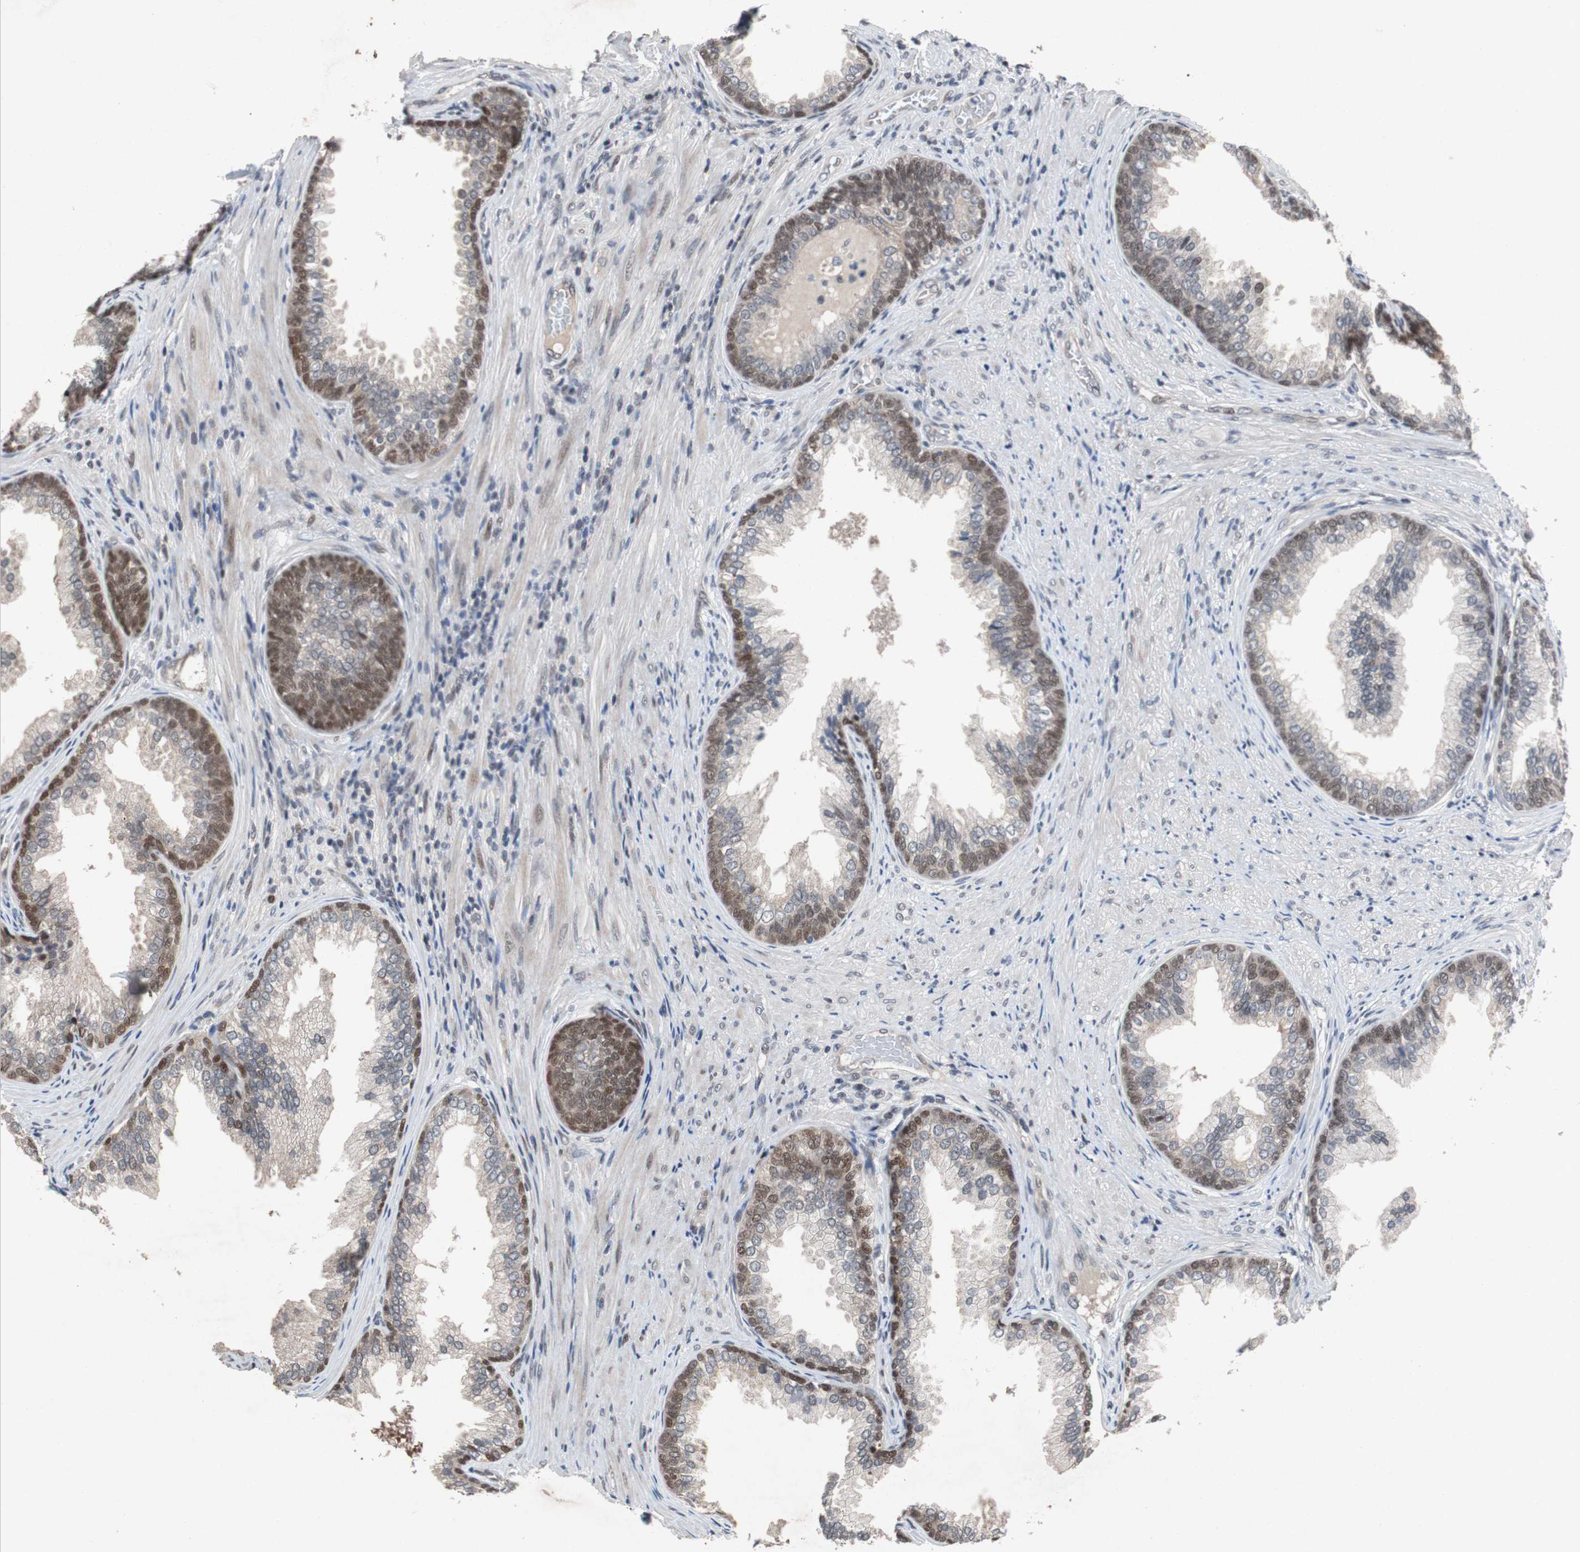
{"staining": {"intensity": "moderate", "quantity": "25%-75%", "location": "nuclear"}, "tissue": "prostate", "cell_type": "Glandular cells", "image_type": "normal", "snomed": [{"axis": "morphology", "description": "Normal tissue, NOS"}, {"axis": "topography", "description": "Prostate"}], "caption": "DAB (3,3'-diaminobenzidine) immunohistochemical staining of normal prostate displays moderate nuclear protein staining in approximately 25%-75% of glandular cells.", "gene": "TP63", "patient": {"sex": "male", "age": 76}}